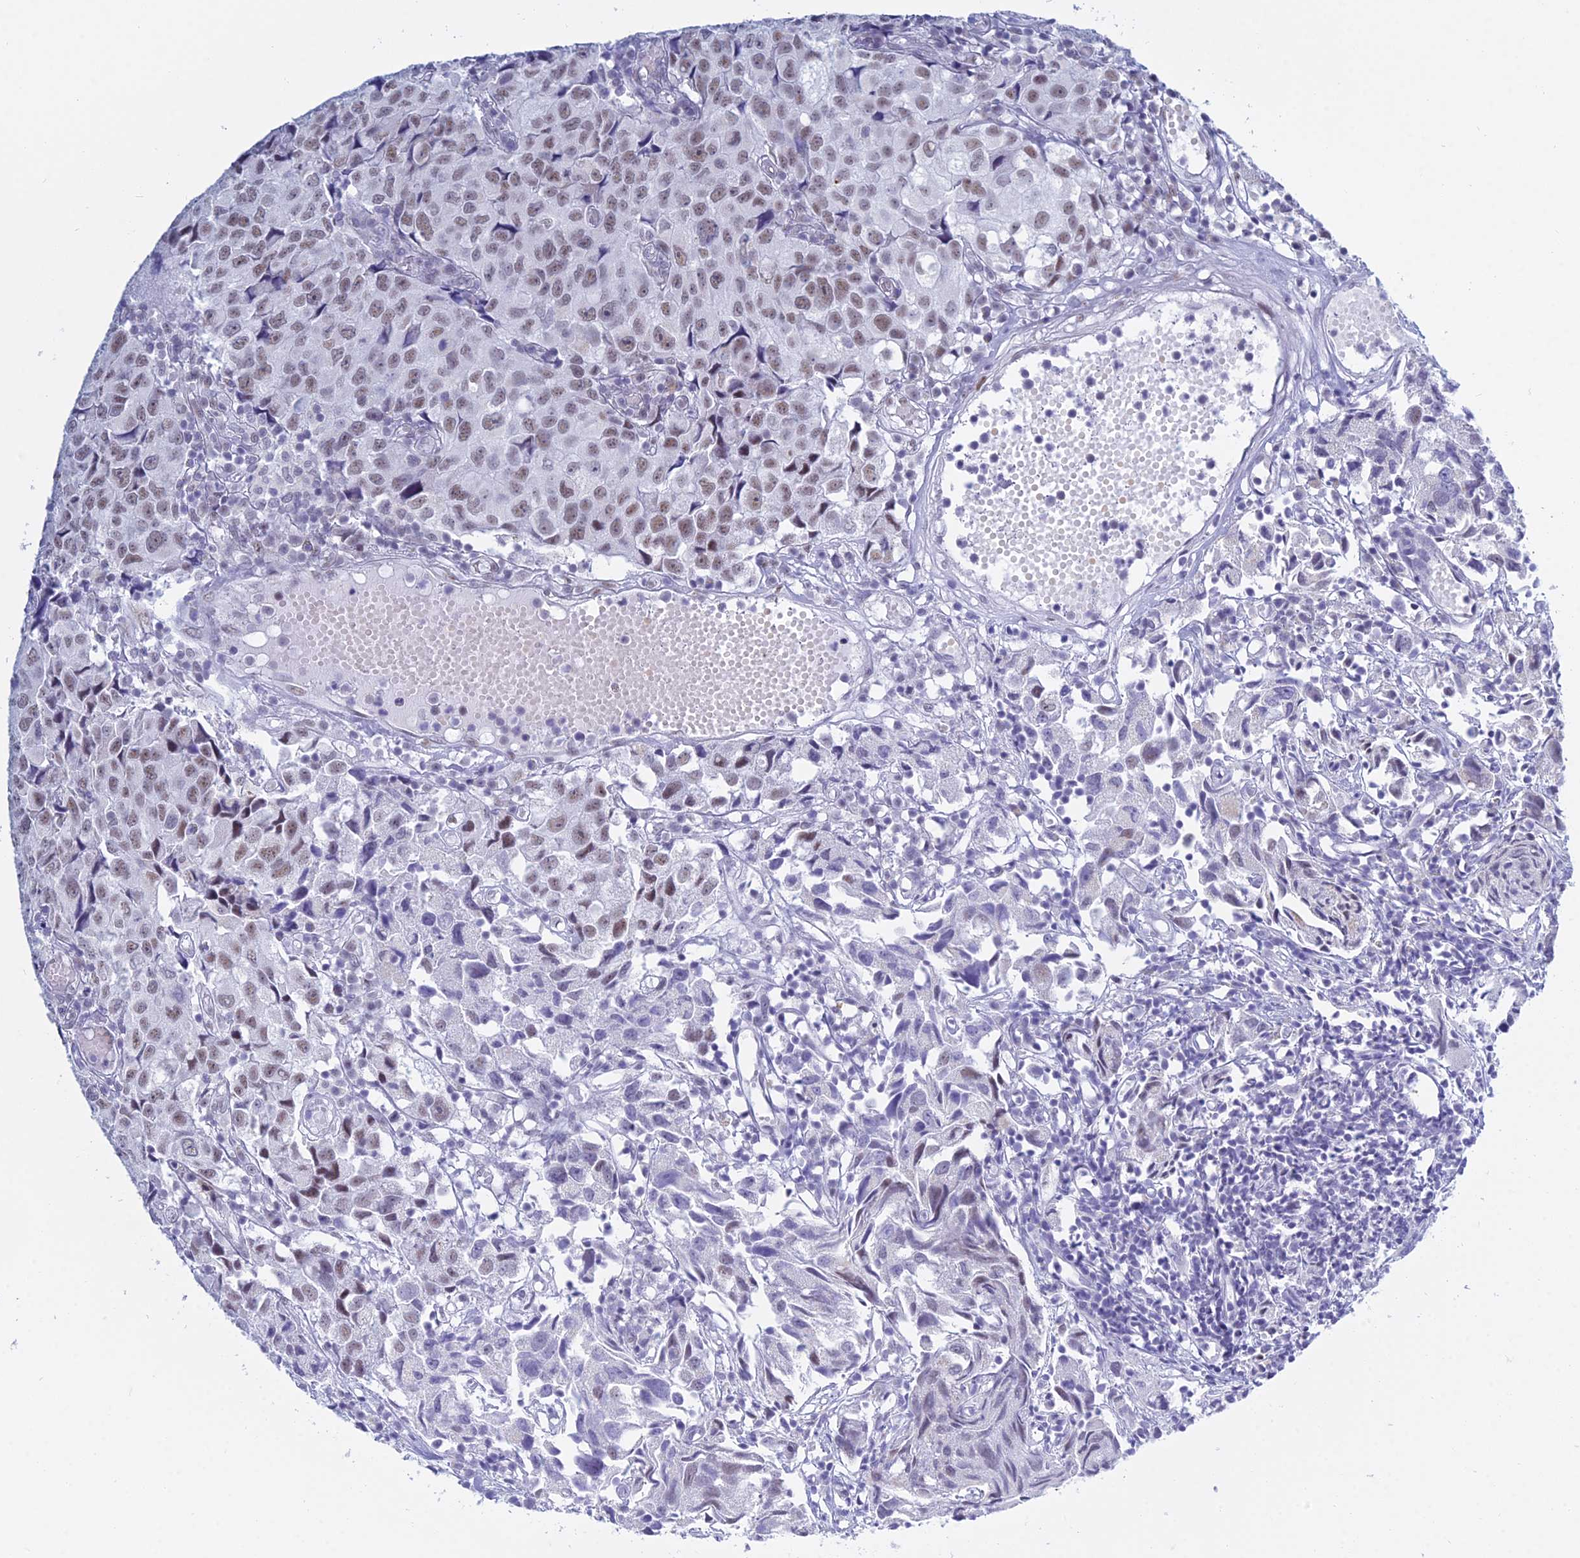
{"staining": {"intensity": "weak", "quantity": ">75%", "location": "nuclear"}, "tissue": "urothelial cancer", "cell_type": "Tumor cells", "image_type": "cancer", "snomed": [{"axis": "morphology", "description": "Urothelial carcinoma, High grade"}, {"axis": "topography", "description": "Urinary bladder"}], "caption": "About >75% of tumor cells in urothelial carcinoma (high-grade) show weak nuclear protein staining as visualized by brown immunohistochemical staining.", "gene": "KLF14", "patient": {"sex": "female", "age": 75}}